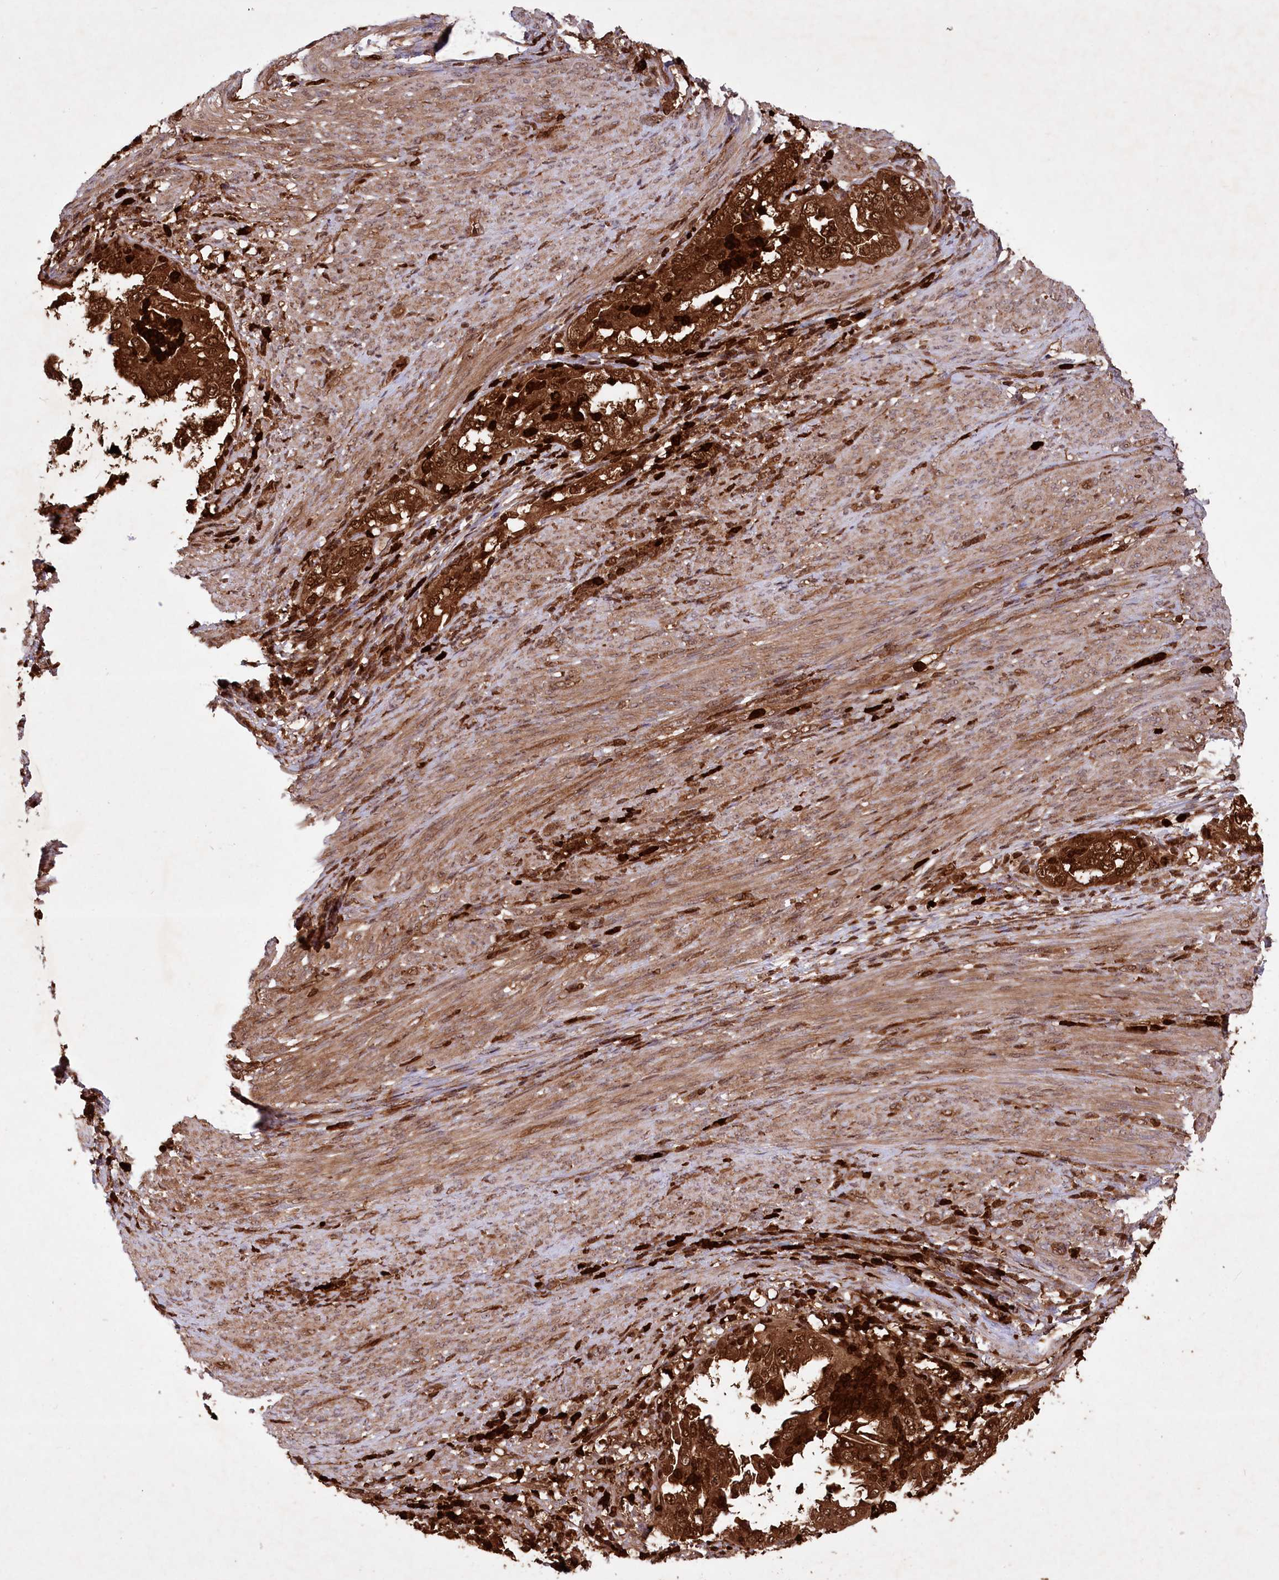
{"staining": {"intensity": "strong", "quantity": ">75%", "location": "cytoplasmic/membranous,nuclear"}, "tissue": "endometrial cancer", "cell_type": "Tumor cells", "image_type": "cancer", "snomed": [{"axis": "morphology", "description": "Adenocarcinoma, NOS"}, {"axis": "topography", "description": "Endometrium"}], "caption": "Protein staining by immunohistochemistry shows strong cytoplasmic/membranous and nuclear positivity in approximately >75% of tumor cells in endometrial cancer.", "gene": "LSG1", "patient": {"sex": "female", "age": 85}}